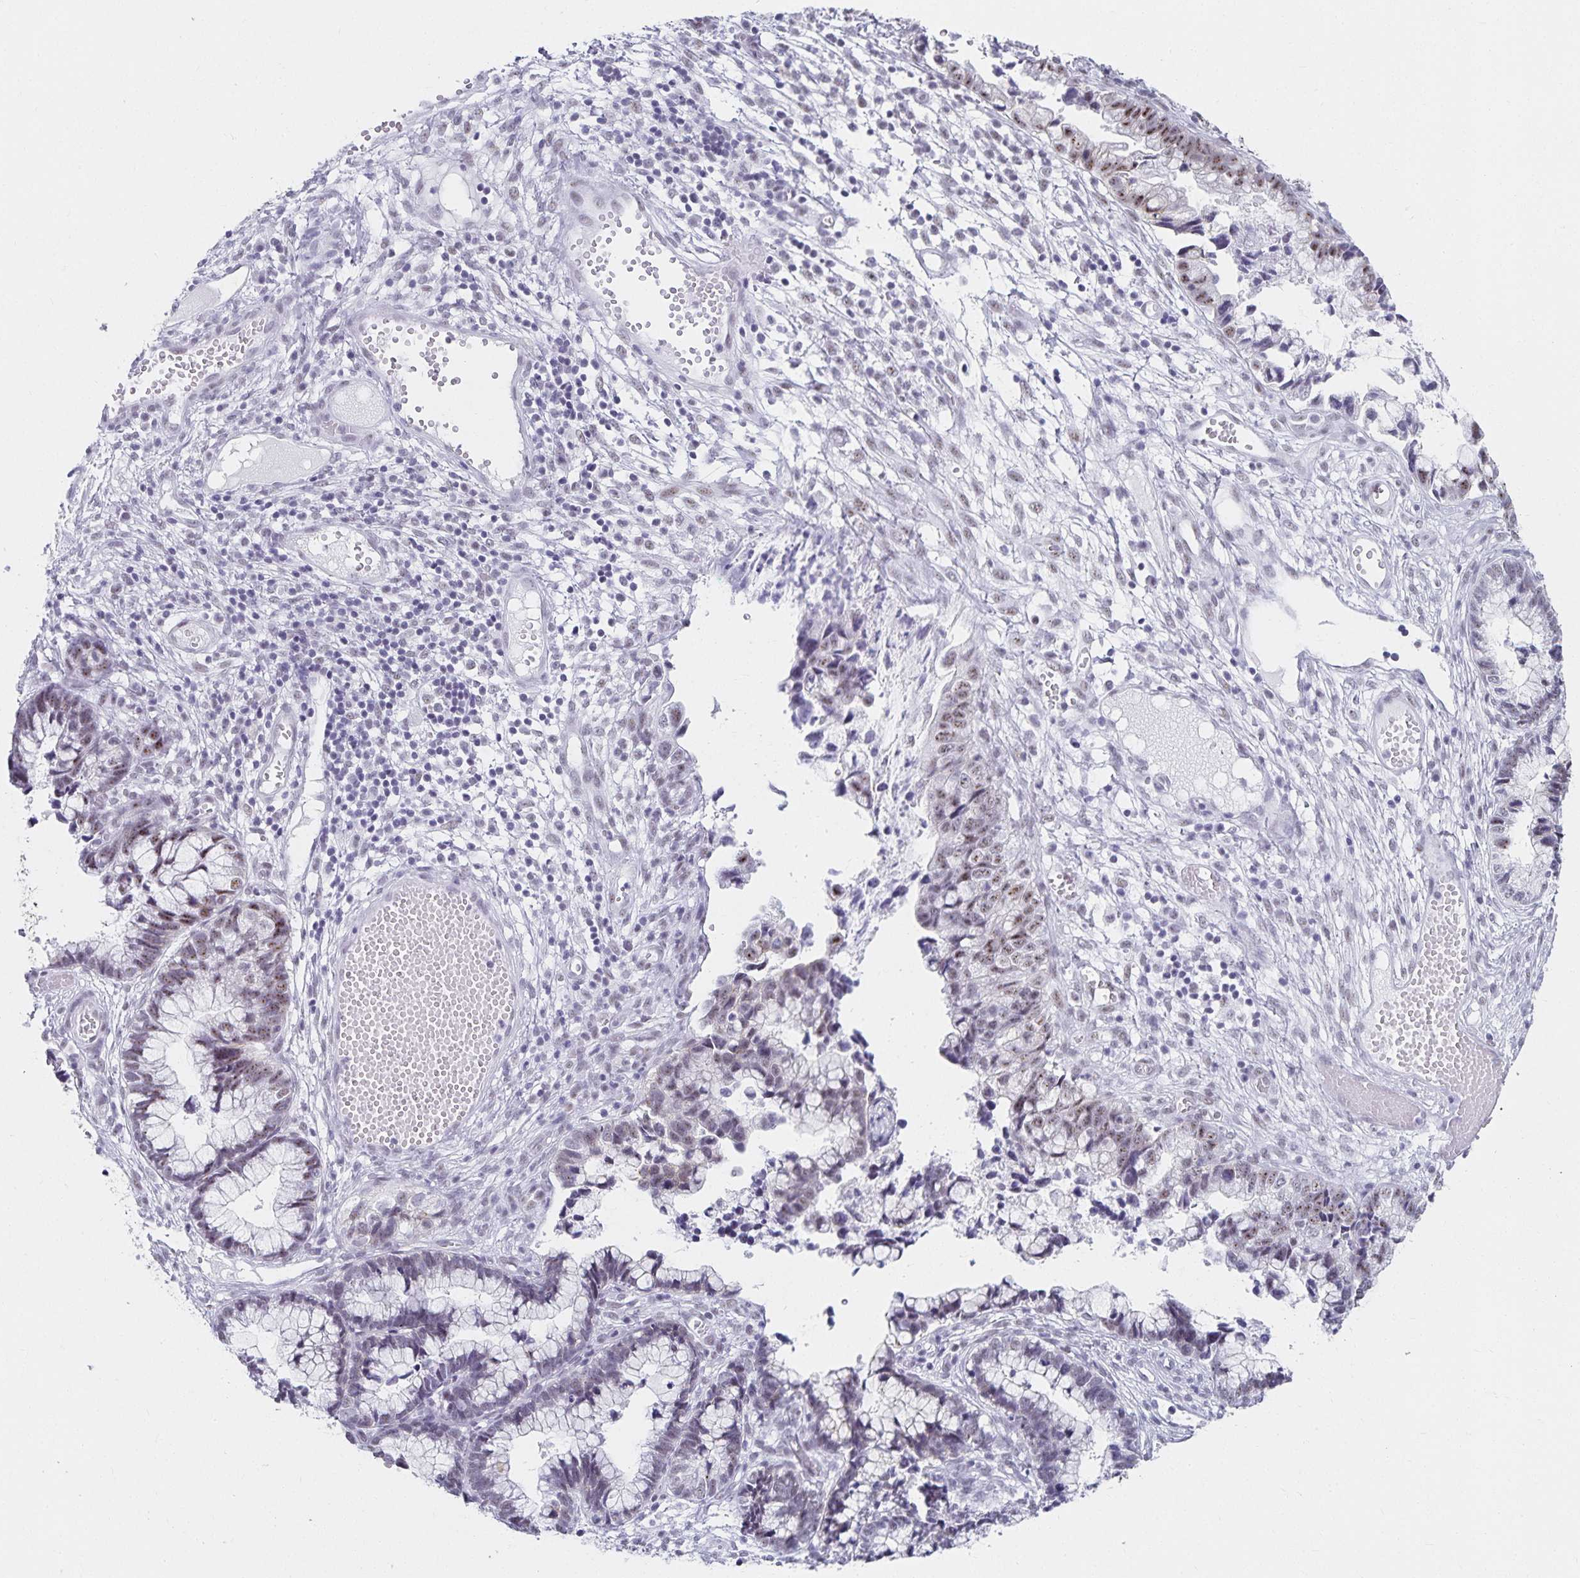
{"staining": {"intensity": "moderate", "quantity": "<25%", "location": "nuclear"}, "tissue": "cervical cancer", "cell_type": "Tumor cells", "image_type": "cancer", "snomed": [{"axis": "morphology", "description": "Adenocarcinoma, NOS"}, {"axis": "topography", "description": "Cervix"}], "caption": "Immunohistochemical staining of human cervical adenocarcinoma demonstrates moderate nuclear protein staining in about <25% of tumor cells. The protein of interest is shown in brown color, while the nuclei are stained blue.", "gene": "C20orf85", "patient": {"sex": "female", "age": 44}}